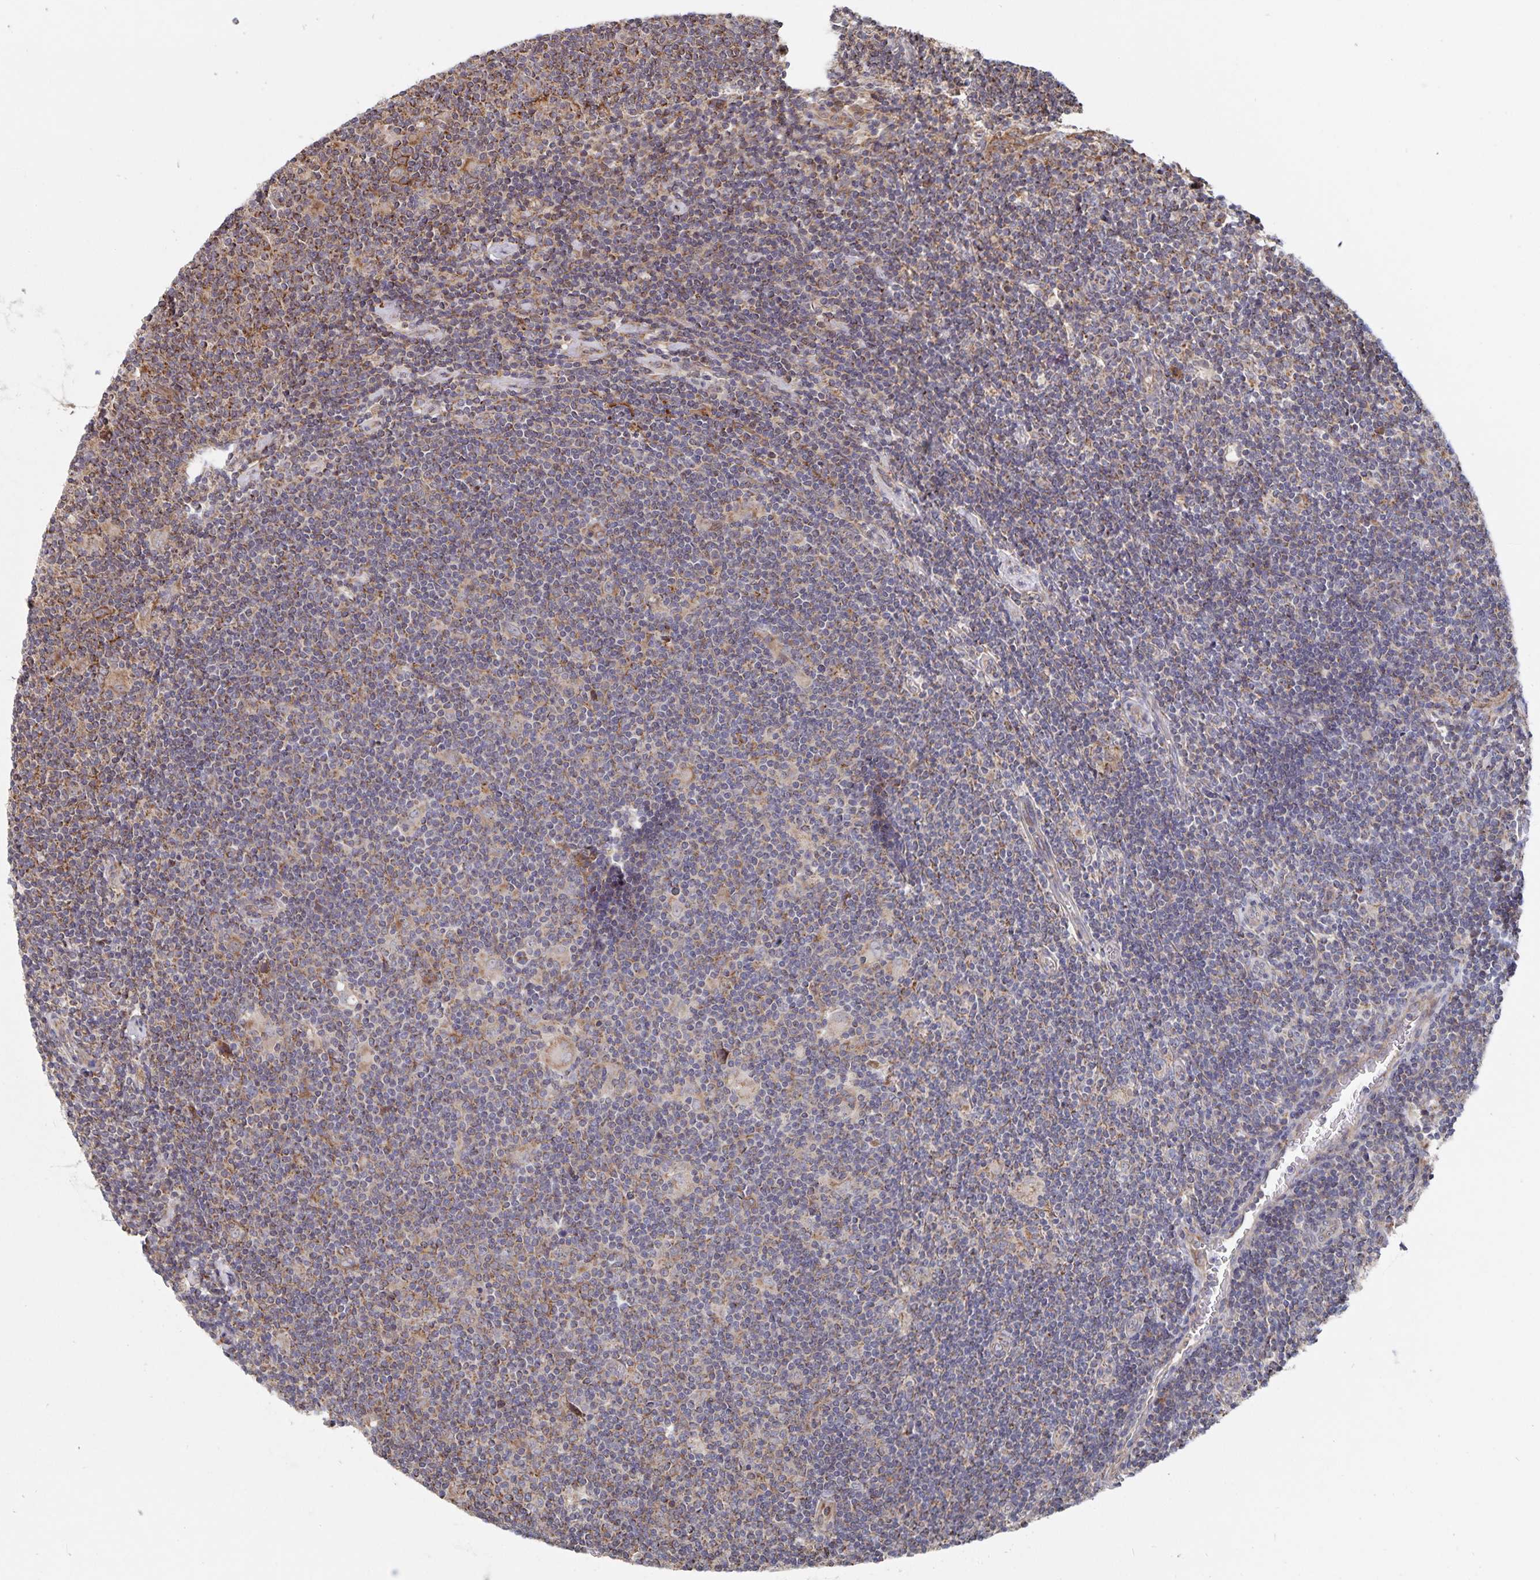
{"staining": {"intensity": "weak", "quantity": ">75%", "location": "cytoplasmic/membranous"}, "tissue": "lymphoma", "cell_type": "Tumor cells", "image_type": "cancer", "snomed": [{"axis": "morphology", "description": "Hodgkin's disease, NOS"}, {"axis": "topography", "description": "Lymph node"}], "caption": "Human Hodgkin's disease stained with a brown dye displays weak cytoplasmic/membranous positive positivity in approximately >75% of tumor cells.", "gene": "ACACA", "patient": {"sex": "male", "age": 40}}